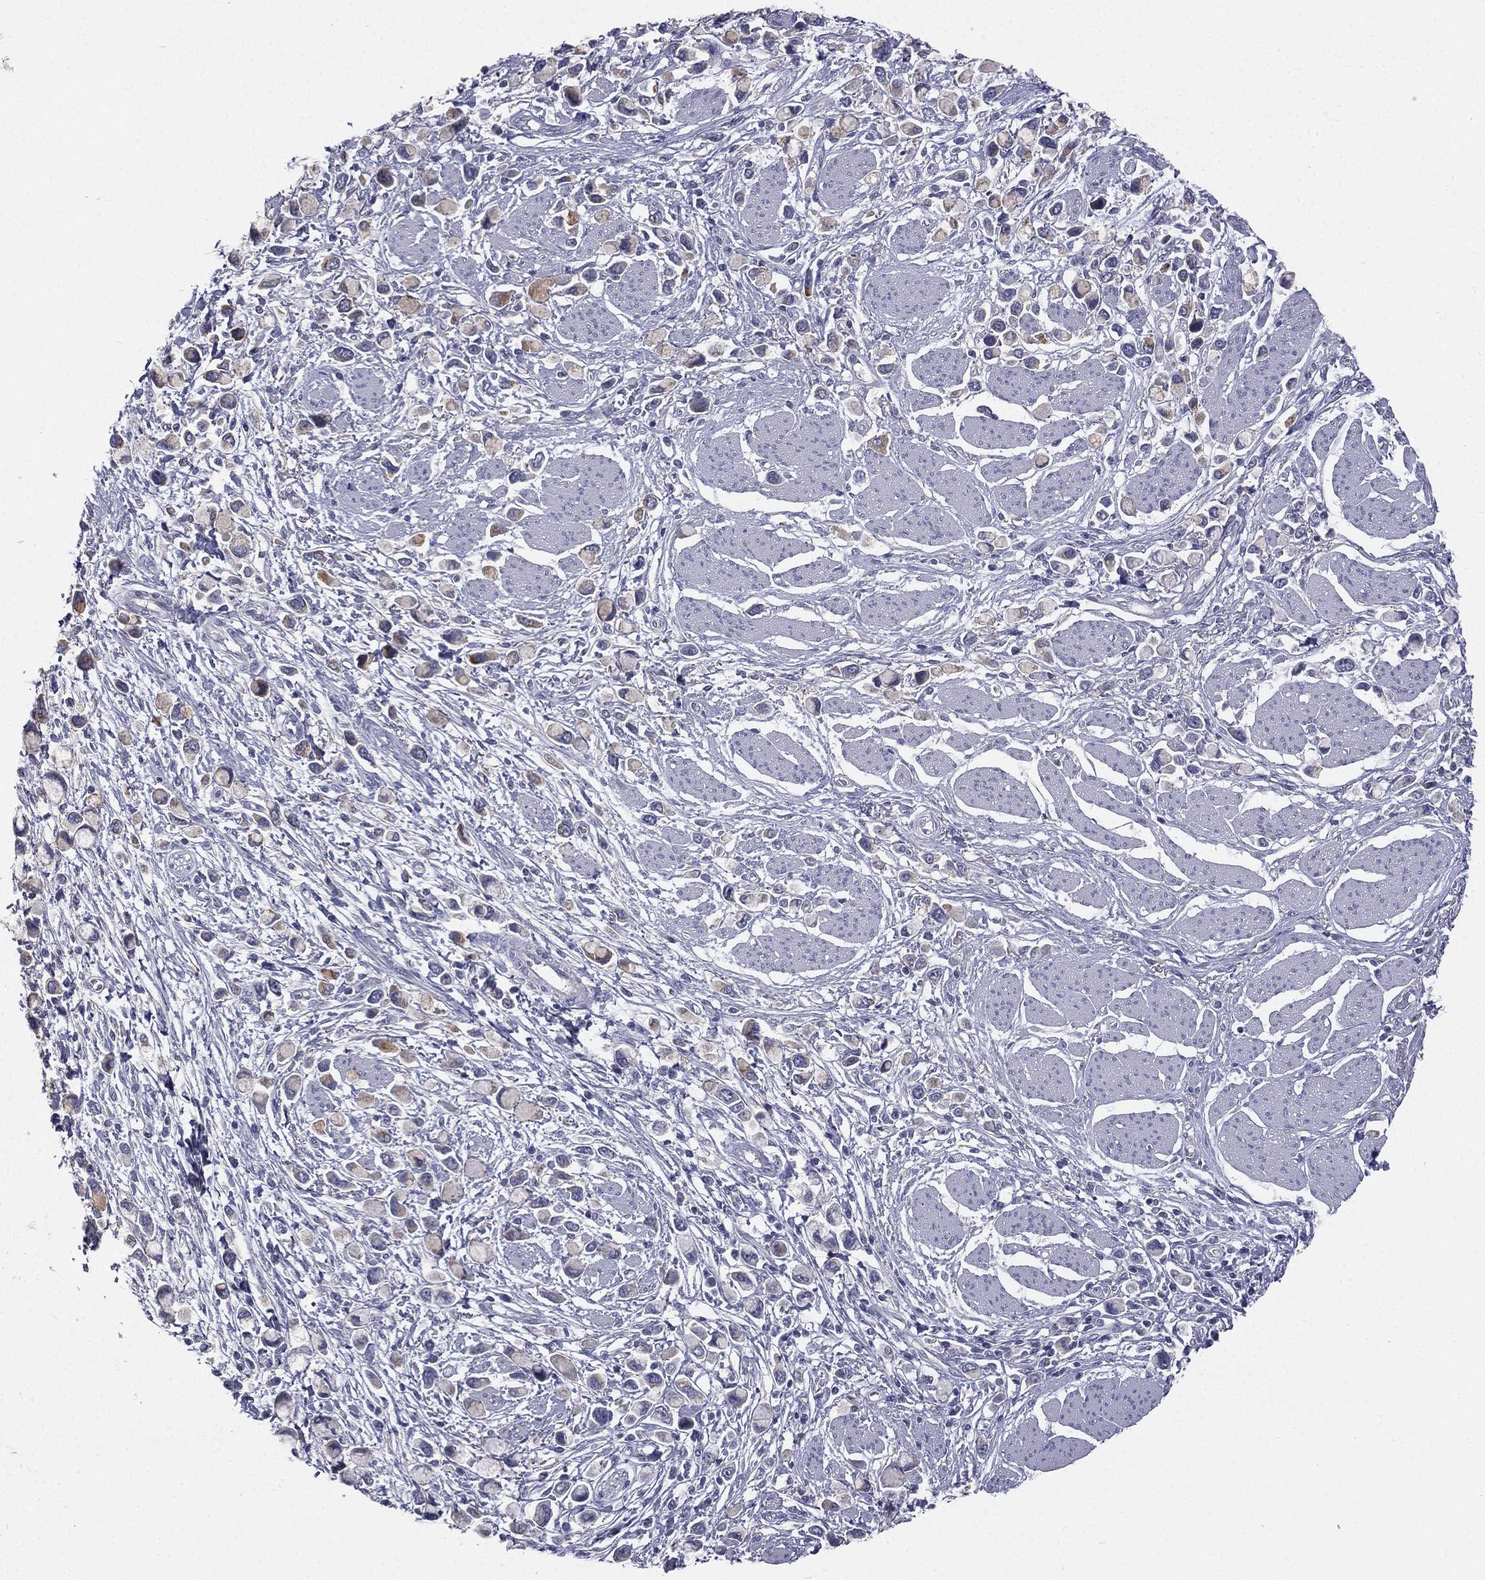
{"staining": {"intensity": "negative", "quantity": "none", "location": "none"}, "tissue": "stomach cancer", "cell_type": "Tumor cells", "image_type": "cancer", "snomed": [{"axis": "morphology", "description": "Adenocarcinoma, NOS"}, {"axis": "topography", "description": "Stomach"}], "caption": "The histopathology image exhibits no significant staining in tumor cells of adenocarcinoma (stomach).", "gene": "MUC13", "patient": {"sex": "female", "age": 81}}